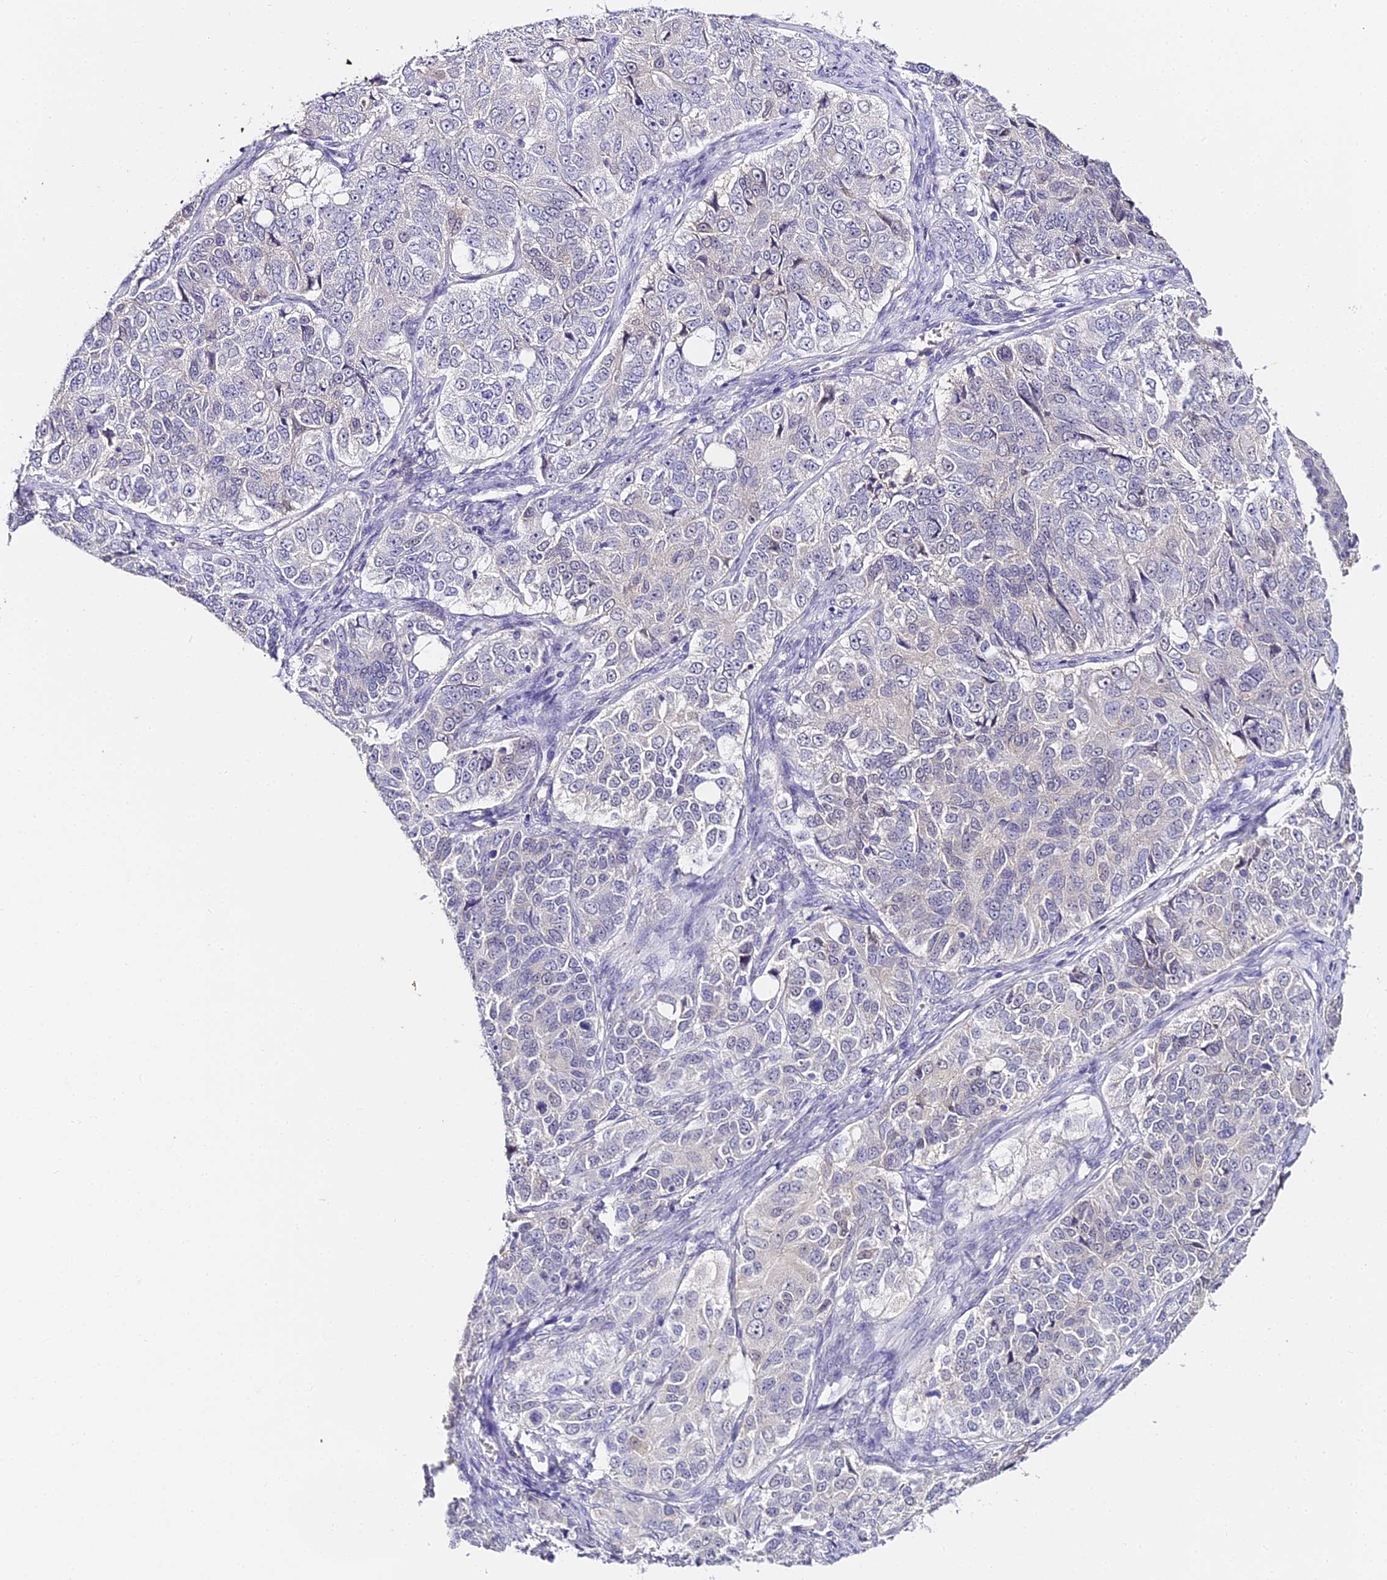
{"staining": {"intensity": "negative", "quantity": "none", "location": "none"}, "tissue": "ovarian cancer", "cell_type": "Tumor cells", "image_type": "cancer", "snomed": [{"axis": "morphology", "description": "Carcinoma, endometroid"}, {"axis": "topography", "description": "Ovary"}], "caption": "This is an immunohistochemistry (IHC) image of human ovarian endometroid carcinoma. There is no expression in tumor cells.", "gene": "ABHD14A-ACY1", "patient": {"sex": "female", "age": 51}}